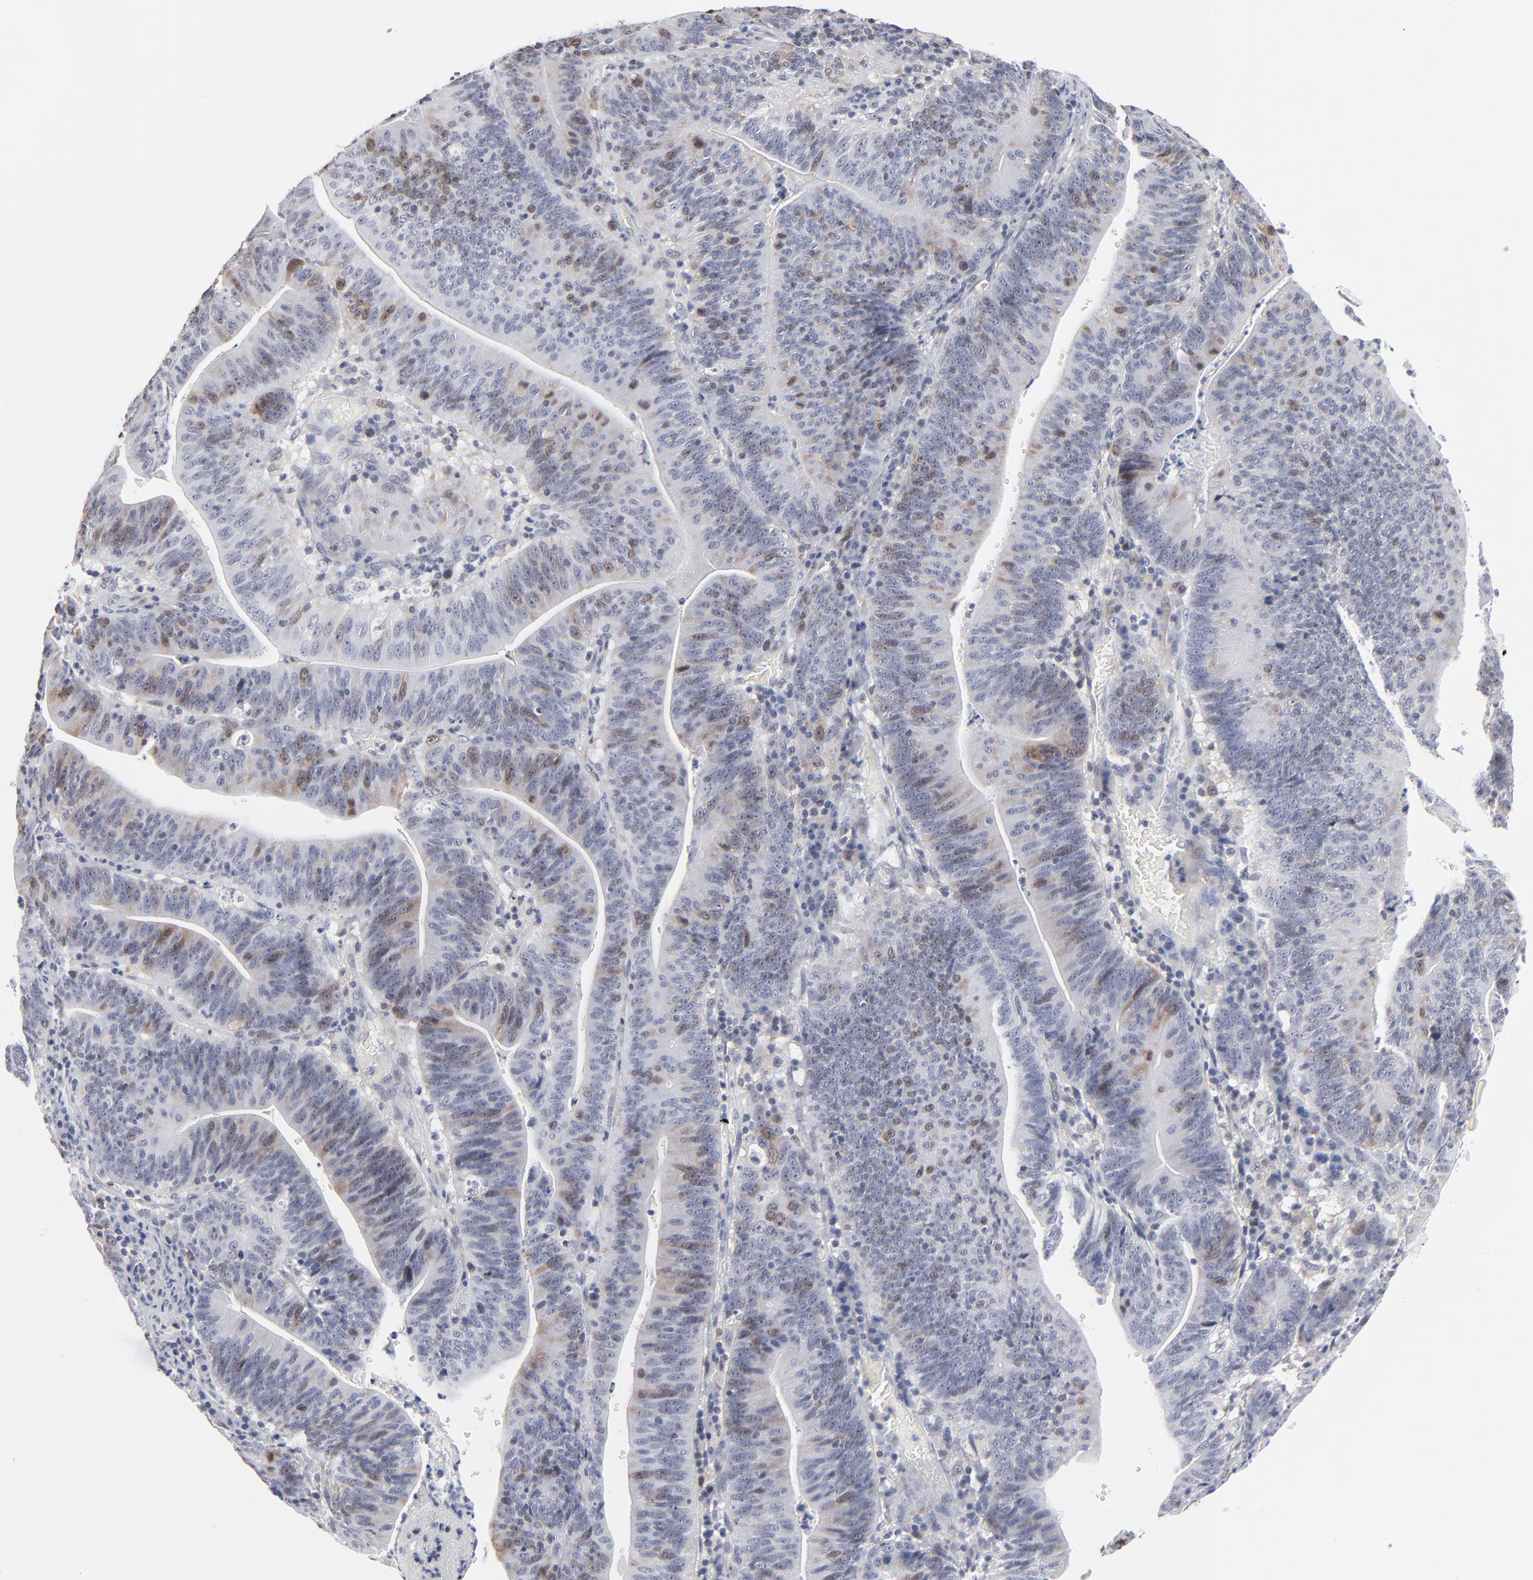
{"staining": {"intensity": "weak", "quantity": "<25%", "location": "cytoplasmic/membranous"}, "tissue": "stomach cancer", "cell_type": "Tumor cells", "image_type": "cancer", "snomed": [{"axis": "morphology", "description": "Adenocarcinoma, NOS"}, {"axis": "topography", "description": "Stomach, lower"}], "caption": "Immunohistochemical staining of adenocarcinoma (stomach) demonstrates no significant expression in tumor cells. Brightfield microscopy of immunohistochemistry (IHC) stained with DAB (brown) and hematoxylin (blue), captured at high magnification.", "gene": "AURKA", "patient": {"sex": "female", "age": 86}}